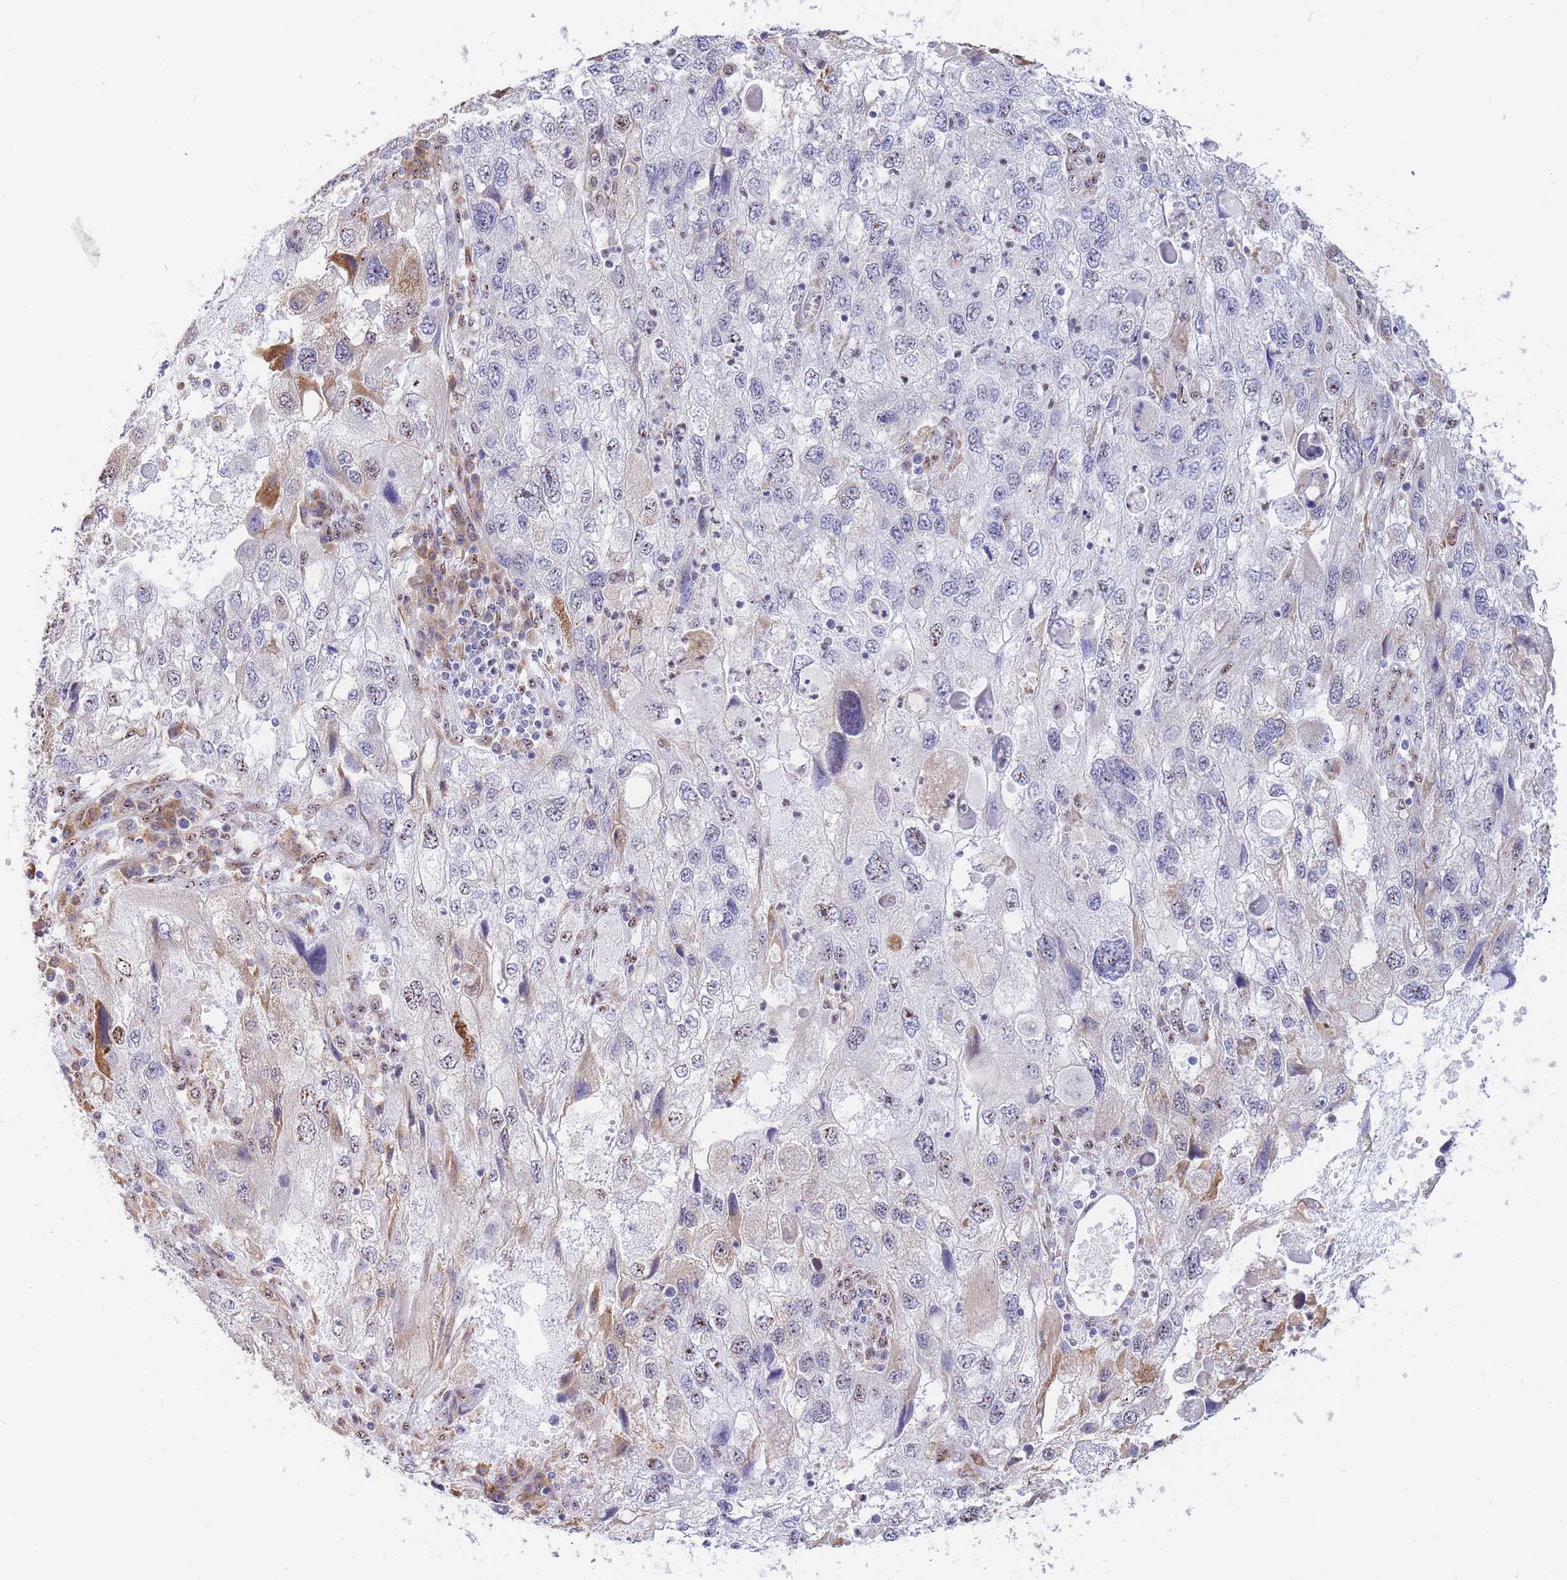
{"staining": {"intensity": "moderate", "quantity": "<25%", "location": "cytoplasmic/membranous,nuclear"}, "tissue": "endometrial cancer", "cell_type": "Tumor cells", "image_type": "cancer", "snomed": [{"axis": "morphology", "description": "Adenocarcinoma, NOS"}, {"axis": "topography", "description": "Endometrium"}], "caption": "The image exhibits a brown stain indicating the presence of a protein in the cytoplasmic/membranous and nuclear of tumor cells in endometrial cancer. (Stains: DAB in brown, nuclei in blue, Microscopy: brightfield microscopy at high magnification).", "gene": "FAM153A", "patient": {"sex": "female", "age": 49}}